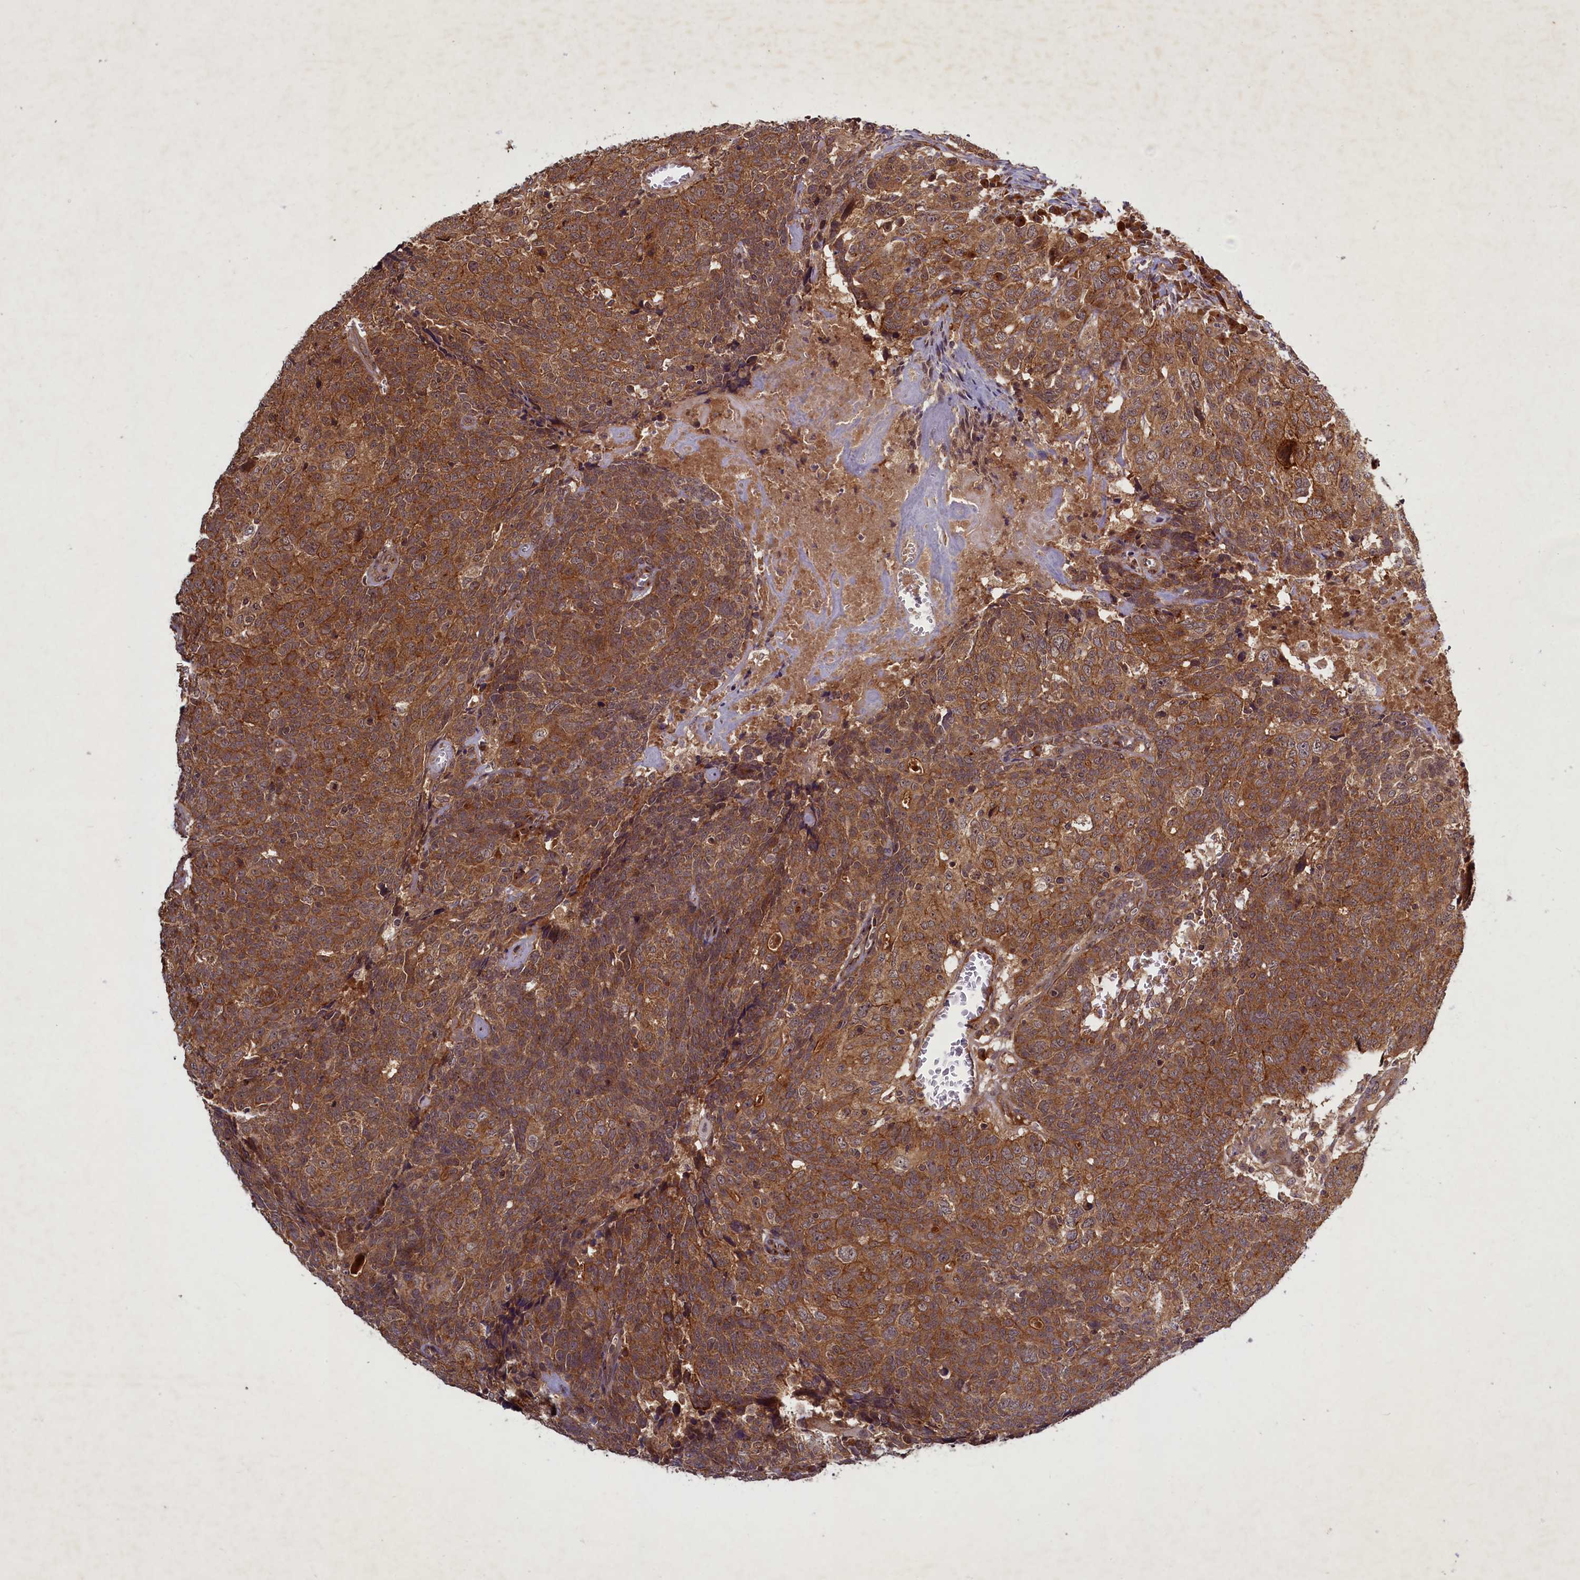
{"staining": {"intensity": "moderate", "quantity": ">75%", "location": "cytoplasmic/membranous"}, "tissue": "head and neck cancer", "cell_type": "Tumor cells", "image_type": "cancer", "snomed": [{"axis": "morphology", "description": "Squamous cell carcinoma, NOS"}, {"axis": "topography", "description": "Head-Neck"}], "caption": "DAB (3,3'-diaminobenzidine) immunohistochemical staining of human head and neck squamous cell carcinoma reveals moderate cytoplasmic/membranous protein positivity in about >75% of tumor cells.", "gene": "BICD1", "patient": {"sex": "male", "age": 66}}